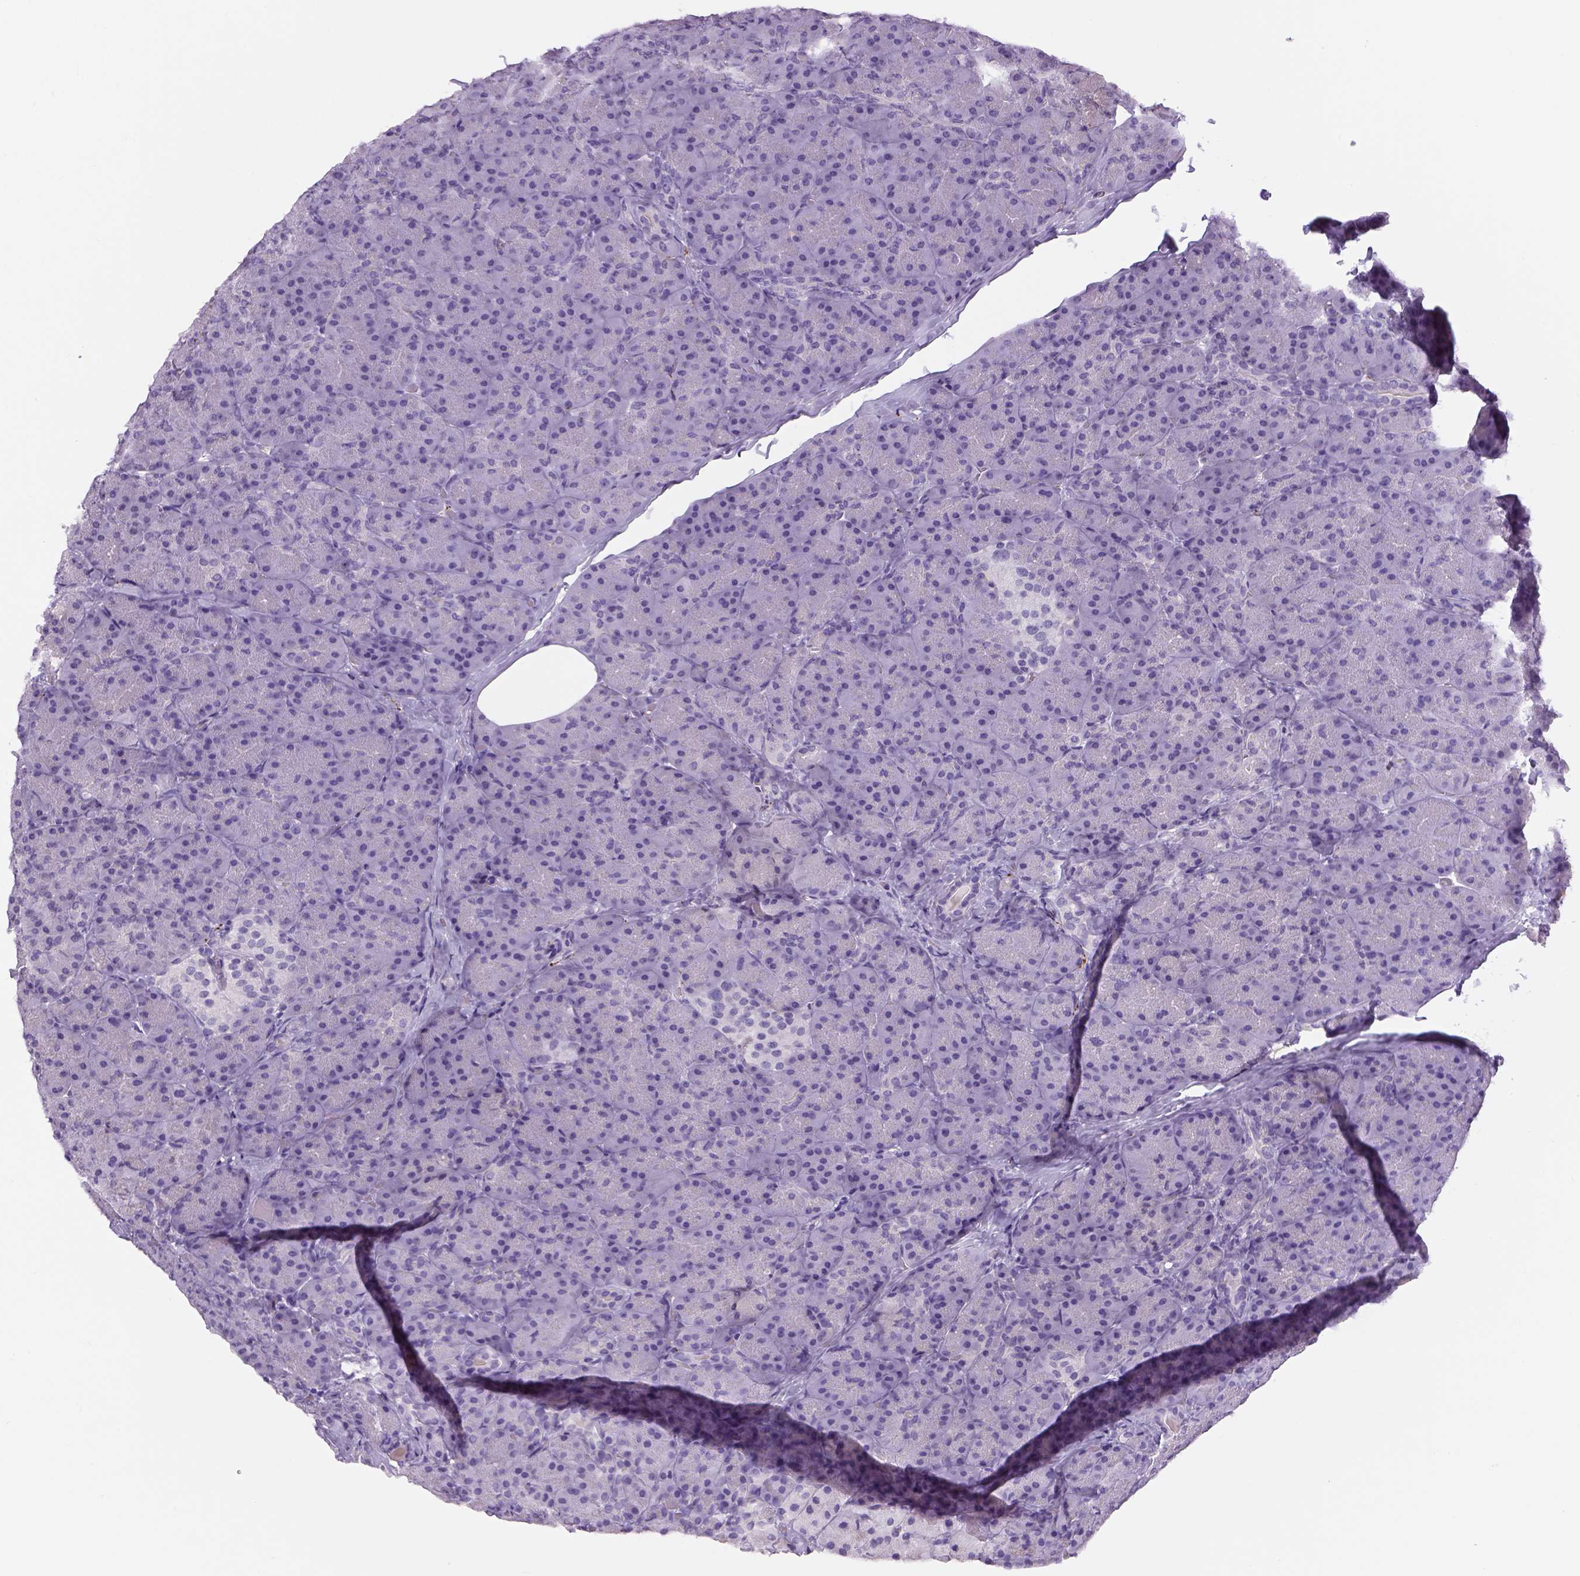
{"staining": {"intensity": "negative", "quantity": "none", "location": "none"}, "tissue": "pancreas", "cell_type": "Exocrine glandular cells", "image_type": "normal", "snomed": [{"axis": "morphology", "description": "Normal tissue, NOS"}, {"axis": "topography", "description": "Pancreas"}], "caption": "The immunohistochemistry (IHC) image has no significant staining in exocrine glandular cells of pancreas.", "gene": "DBH", "patient": {"sex": "male", "age": 57}}